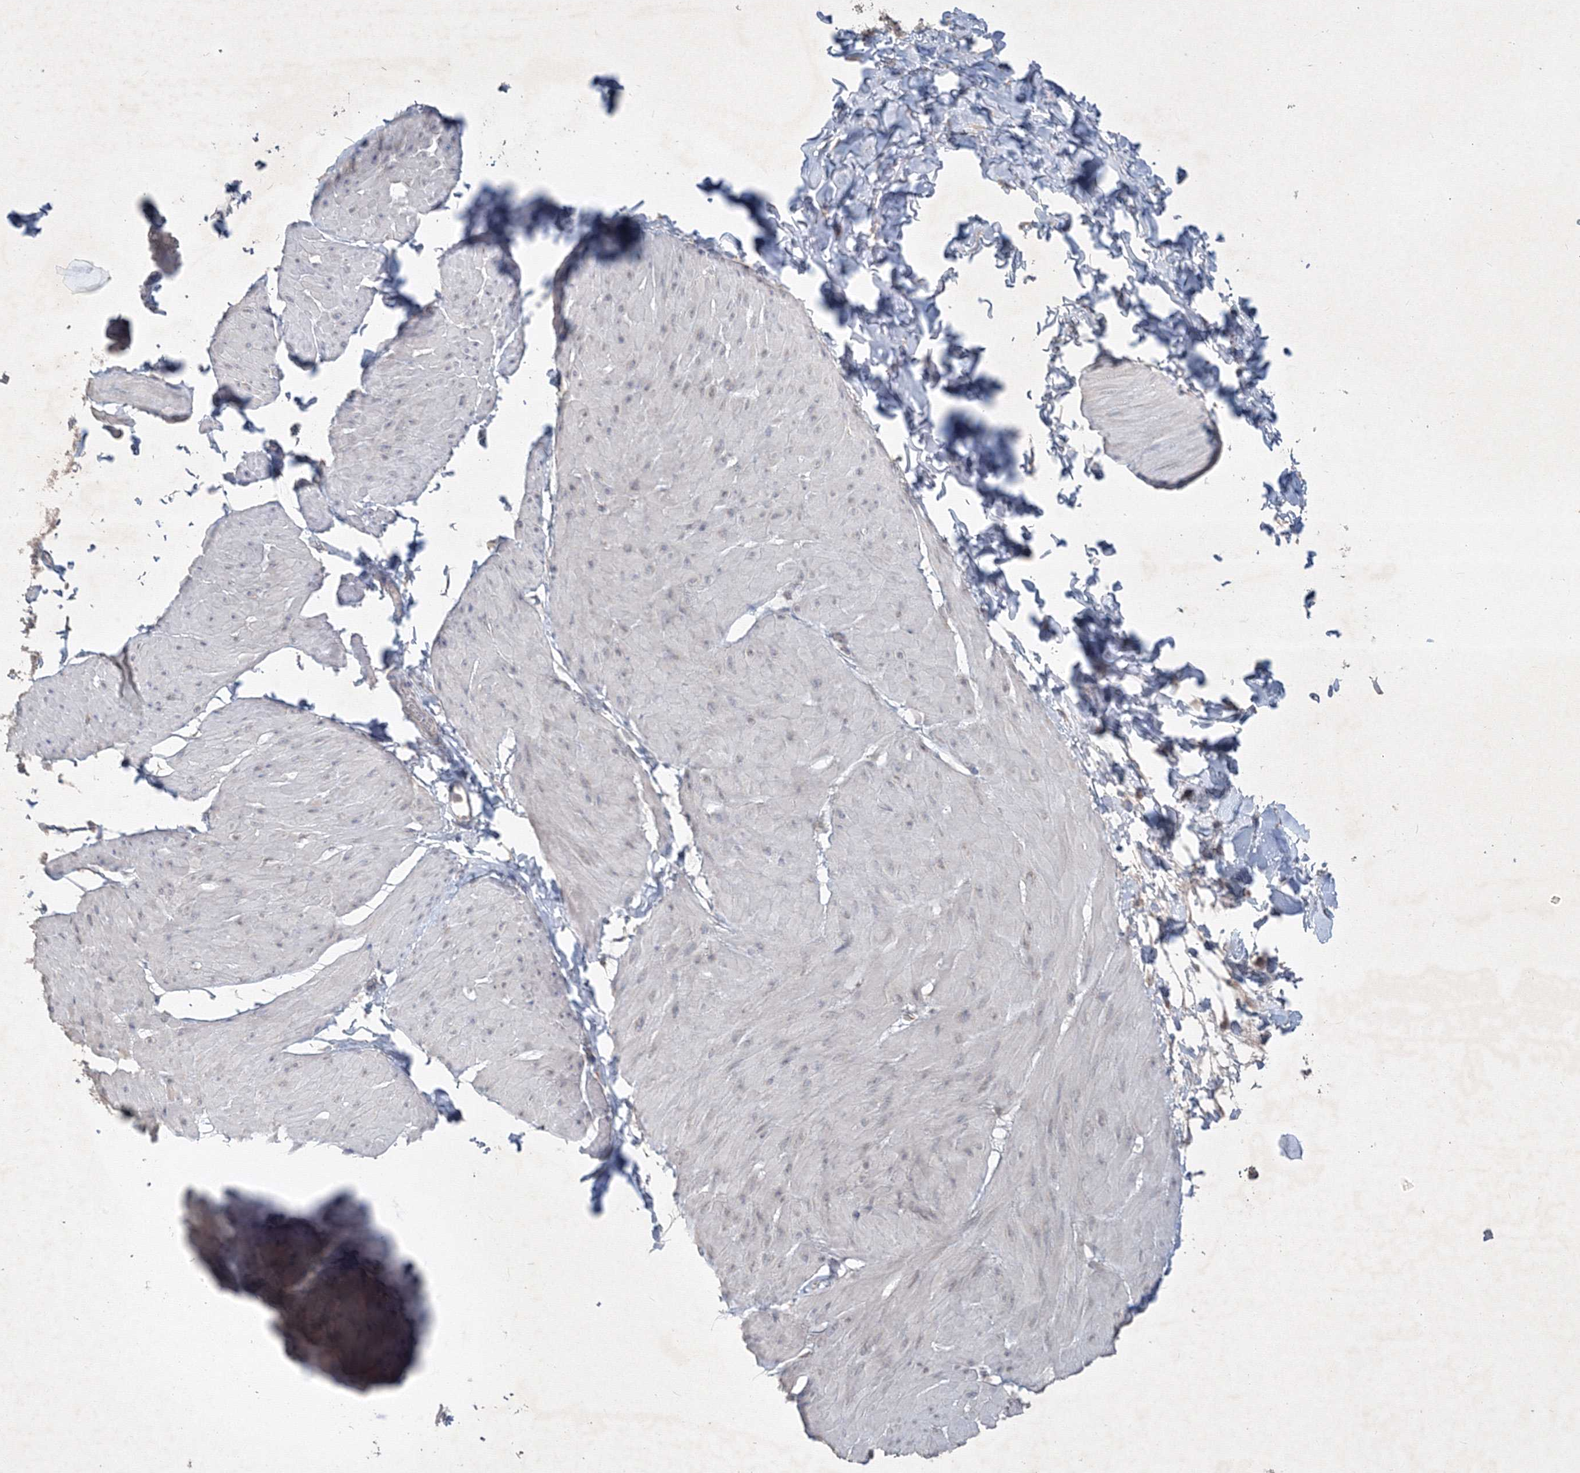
{"staining": {"intensity": "weak", "quantity": "<25%", "location": "cytoplasmic/membranous"}, "tissue": "smooth muscle", "cell_type": "Smooth muscle cells", "image_type": "normal", "snomed": [{"axis": "morphology", "description": "Urothelial carcinoma, High grade"}, {"axis": "topography", "description": "Urinary bladder"}], "caption": "The photomicrograph exhibits no significant staining in smooth muscle cells of smooth muscle. The staining is performed using DAB (3,3'-diaminobenzidine) brown chromogen with nuclei counter-stained in using hematoxylin.", "gene": "IFNAR1", "patient": {"sex": "male", "age": 46}}